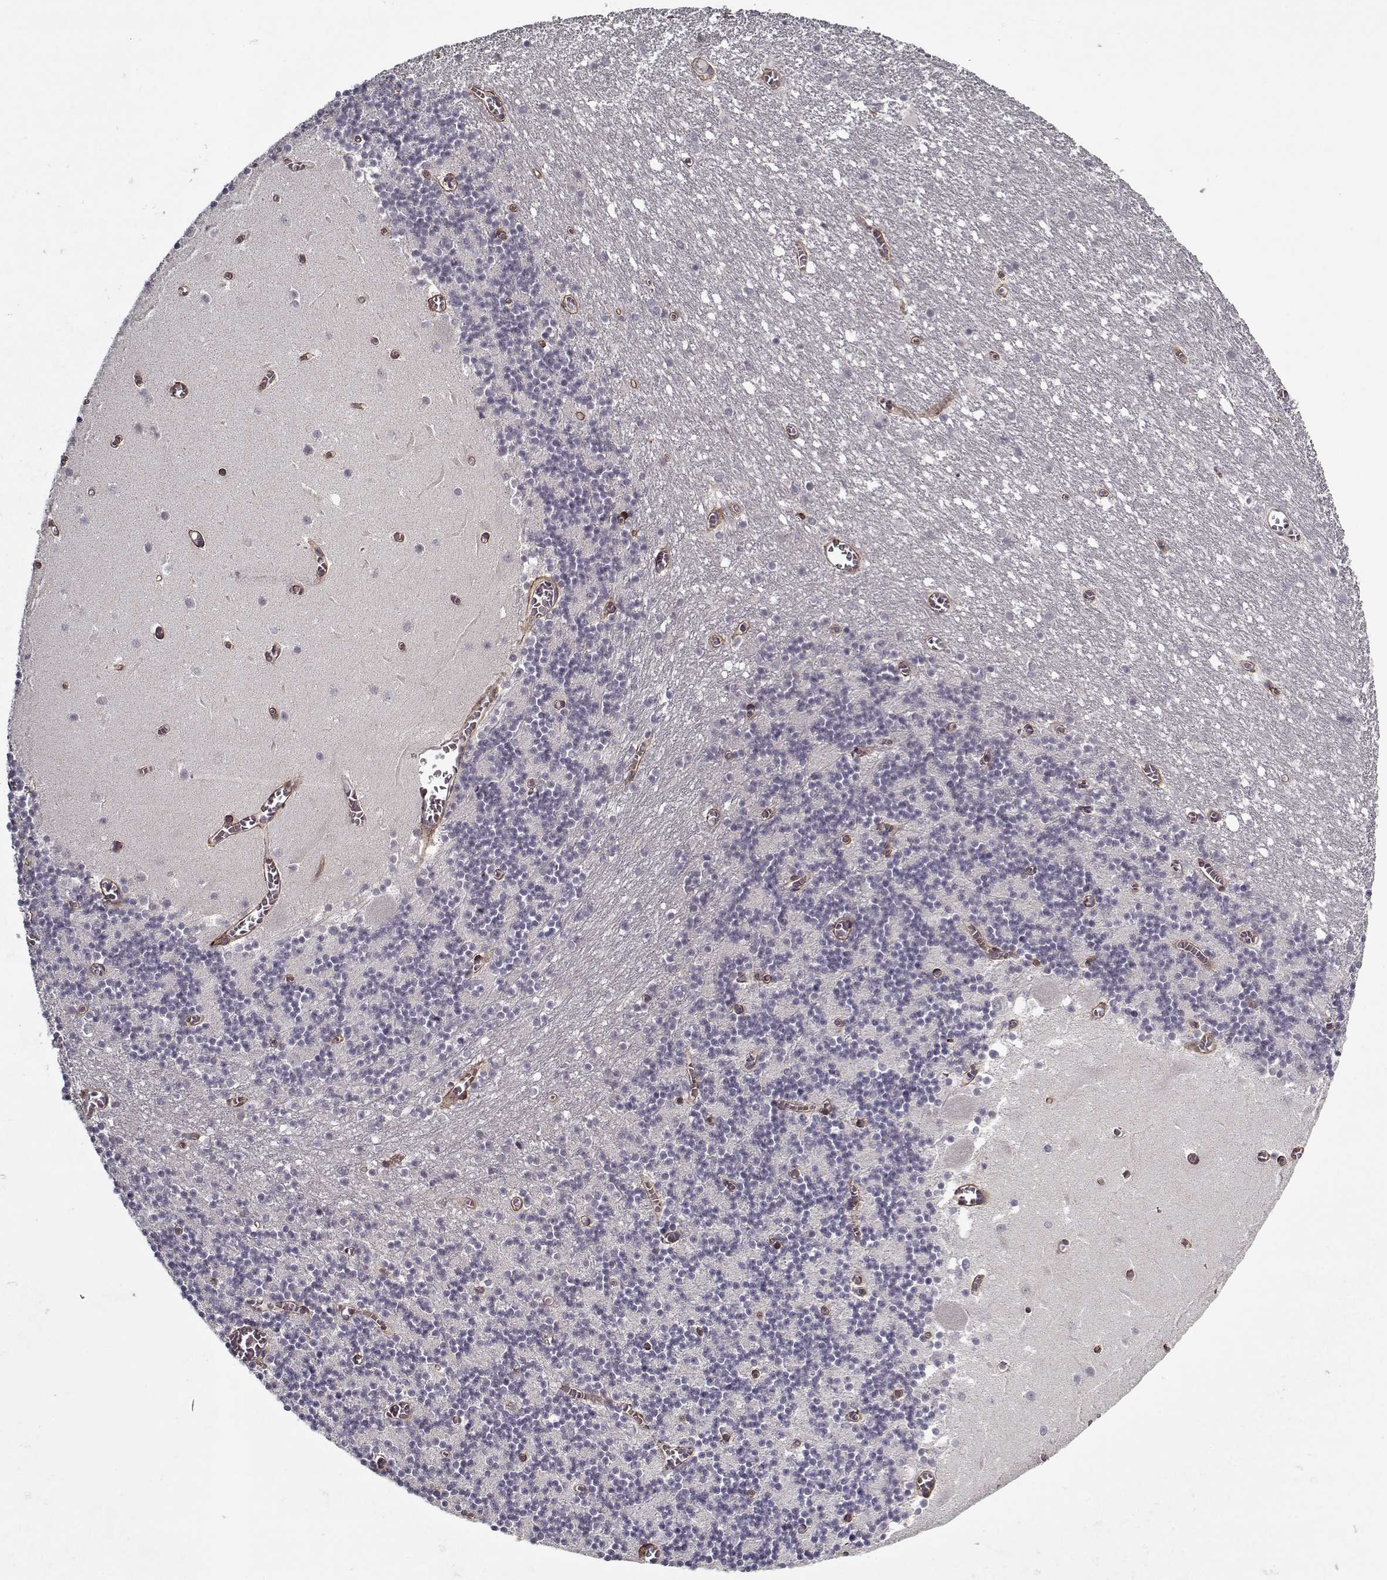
{"staining": {"intensity": "negative", "quantity": "none", "location": "none"}, "tissue": "cerebellum", "cell_type": "Cells in granular layer", "image_type": "normal", "snomed": [{"axis": "morphology", "description": "Normal tissue, NOS"}, {"axis": "topography", "description": "Cerebellum"}], "caption": "Cells in granular layer show no significant expression in benign cerebellum. Brightfield microscopy of immunohistochemistry stained with DAB (brown) and hematoxylin (blue), captured at high magnification.", "gene": "LAMA2", "patient": {"sex": "female", "age": 28}}